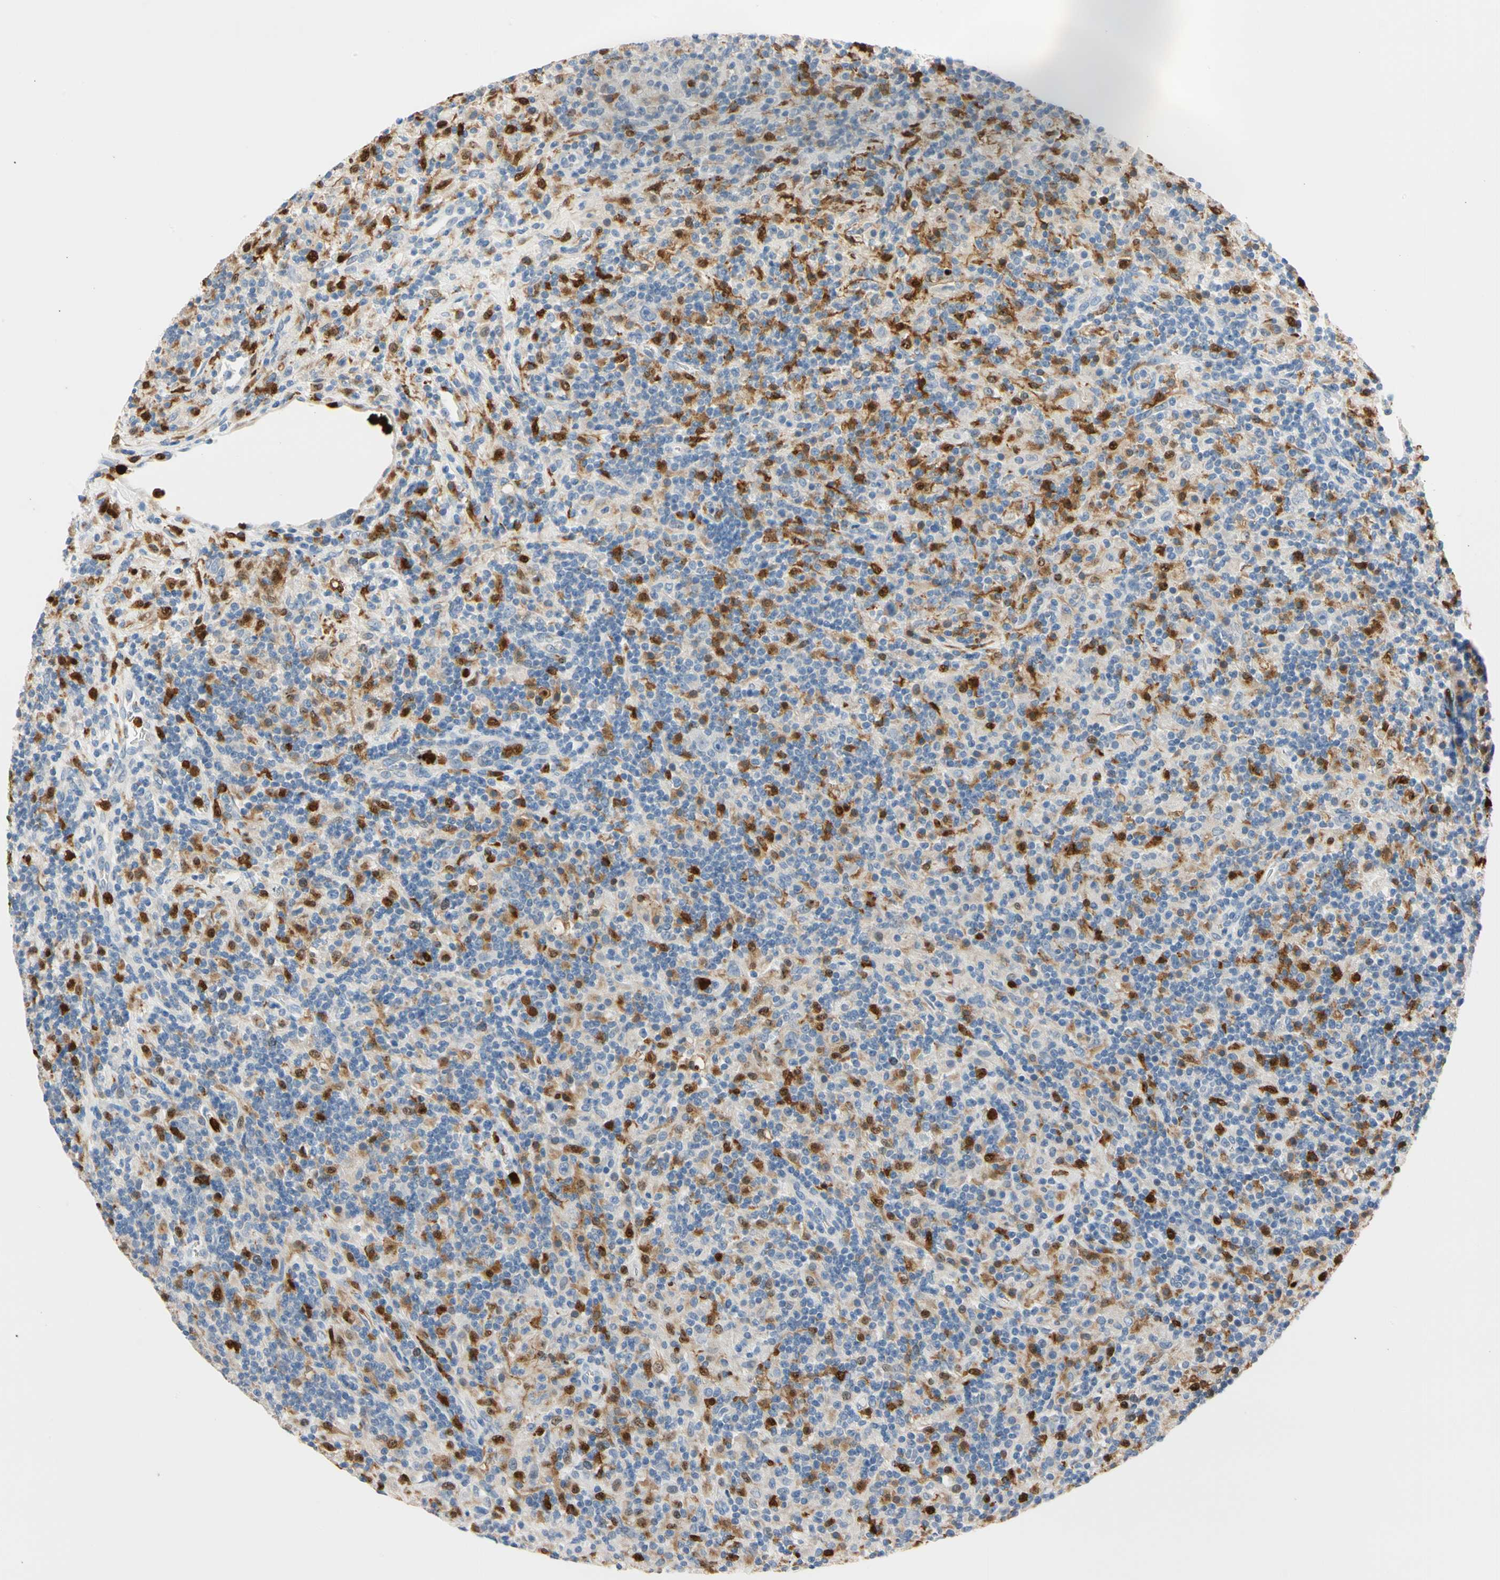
{"staining": {"intensity": "negative", "quantity": "none", "location": "none"}, "tissue": "lymphoma", "cell_type": "Tumor cells", "image_type": "cancer", "snomed": [{"axis": "morphology", "description": "Hodgkin's disease, NOS"}, {"axis": "topography", "description": "Lymph node"}], "caption": "DAB immunohistochemical staining of Hodgkin's disease displays no significant expression in tumor cells.", "gene": "TRAF5", "patient": {"sex": "male", "age": 70}}